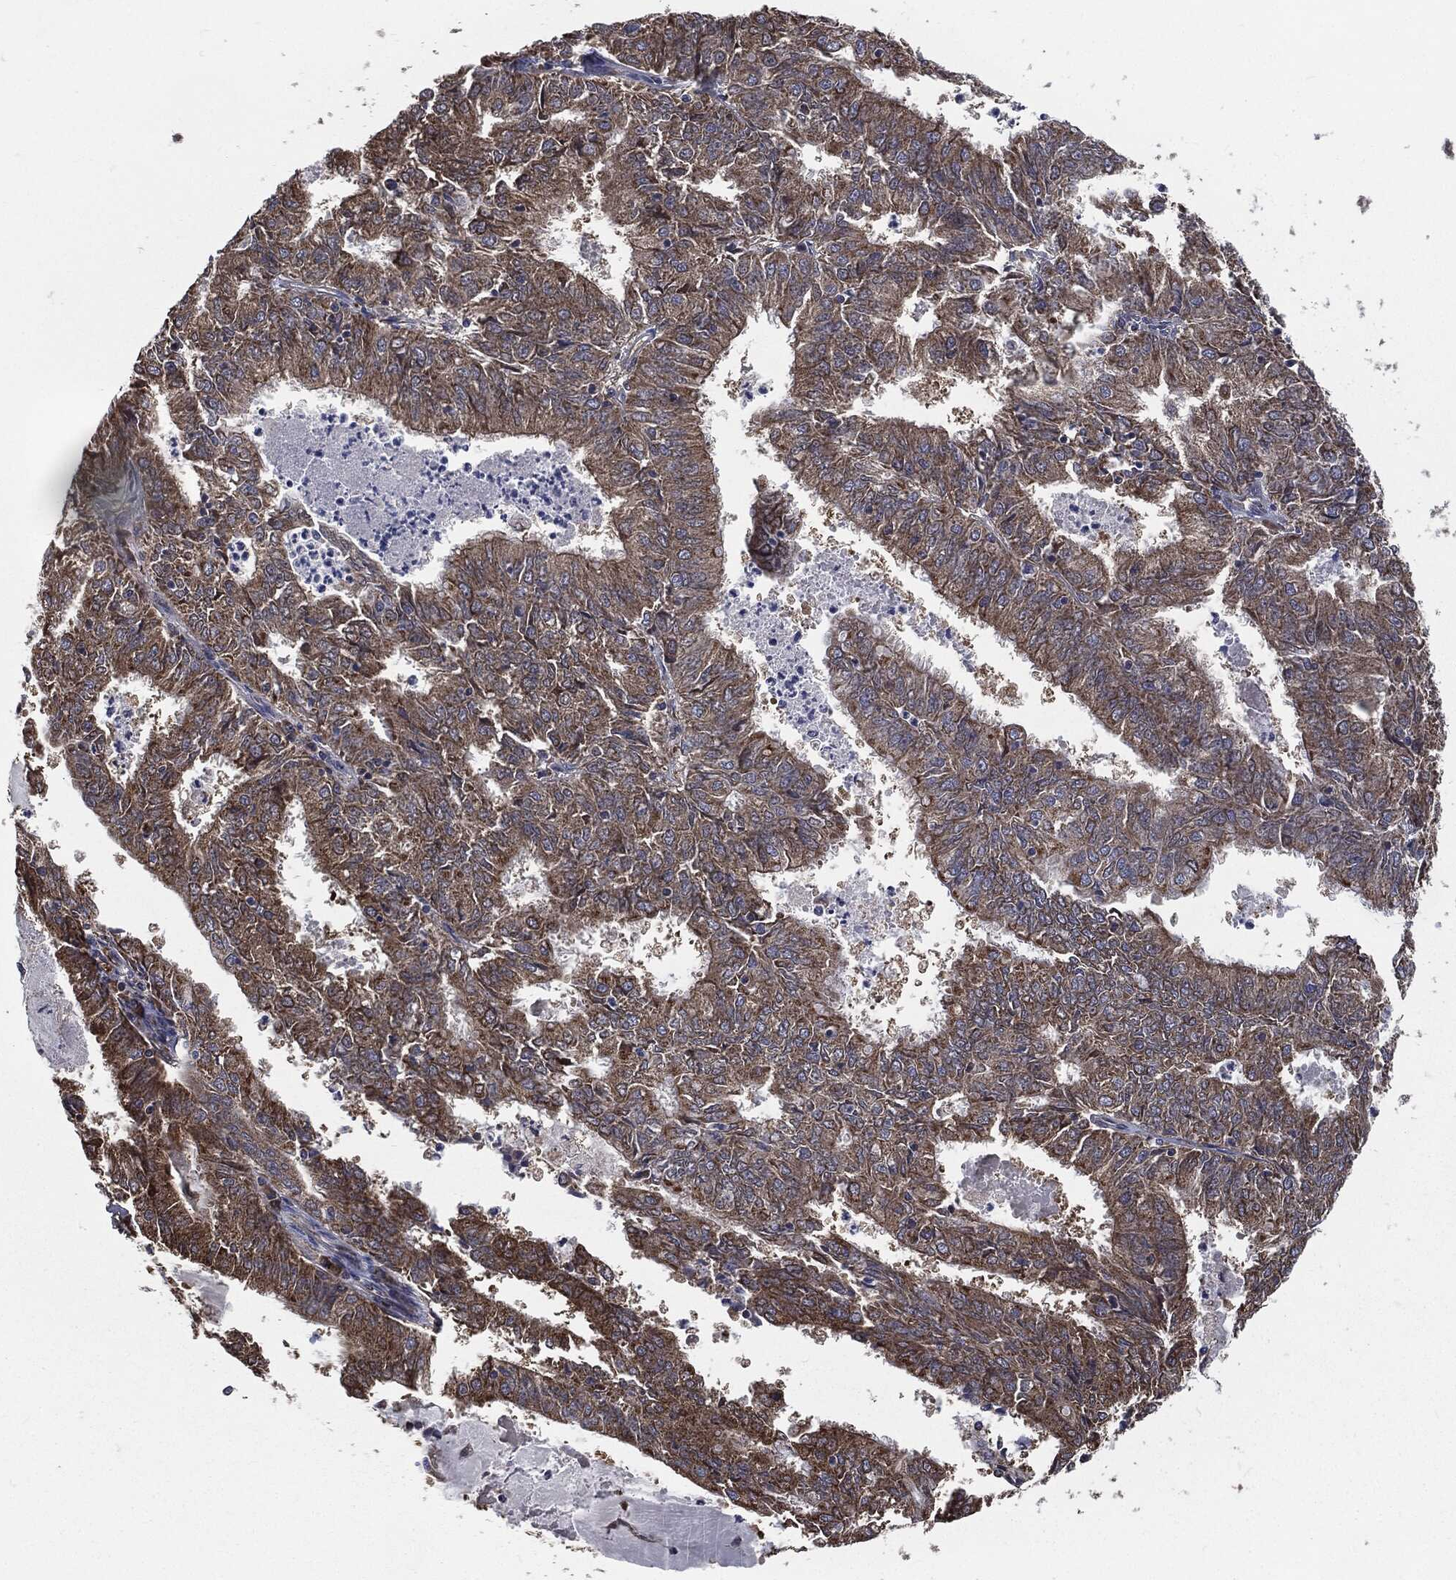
{"staining": {"intensity": "moderate", "quantity": ">75%", "location": "cytoplasmic/membranous"}, "tissue": "endometrial cancer", "cell_type": "Tumor cells", "image_type": "cancer", "snomed": [{"axis": "morphology", "description": "Adenocarcinoma, NOS"}, {"axis": "topography", "description": "Endometrium"}], "caption": "The photomicrograph demonstrates a brown stain indicating the presence of a protein in the cytoplasmic/membranous of tumor cells in endometrial cancer (adenocarcinoma).", "gene": "PRDX4", "patient": {"sex": "female", "age": 57}}